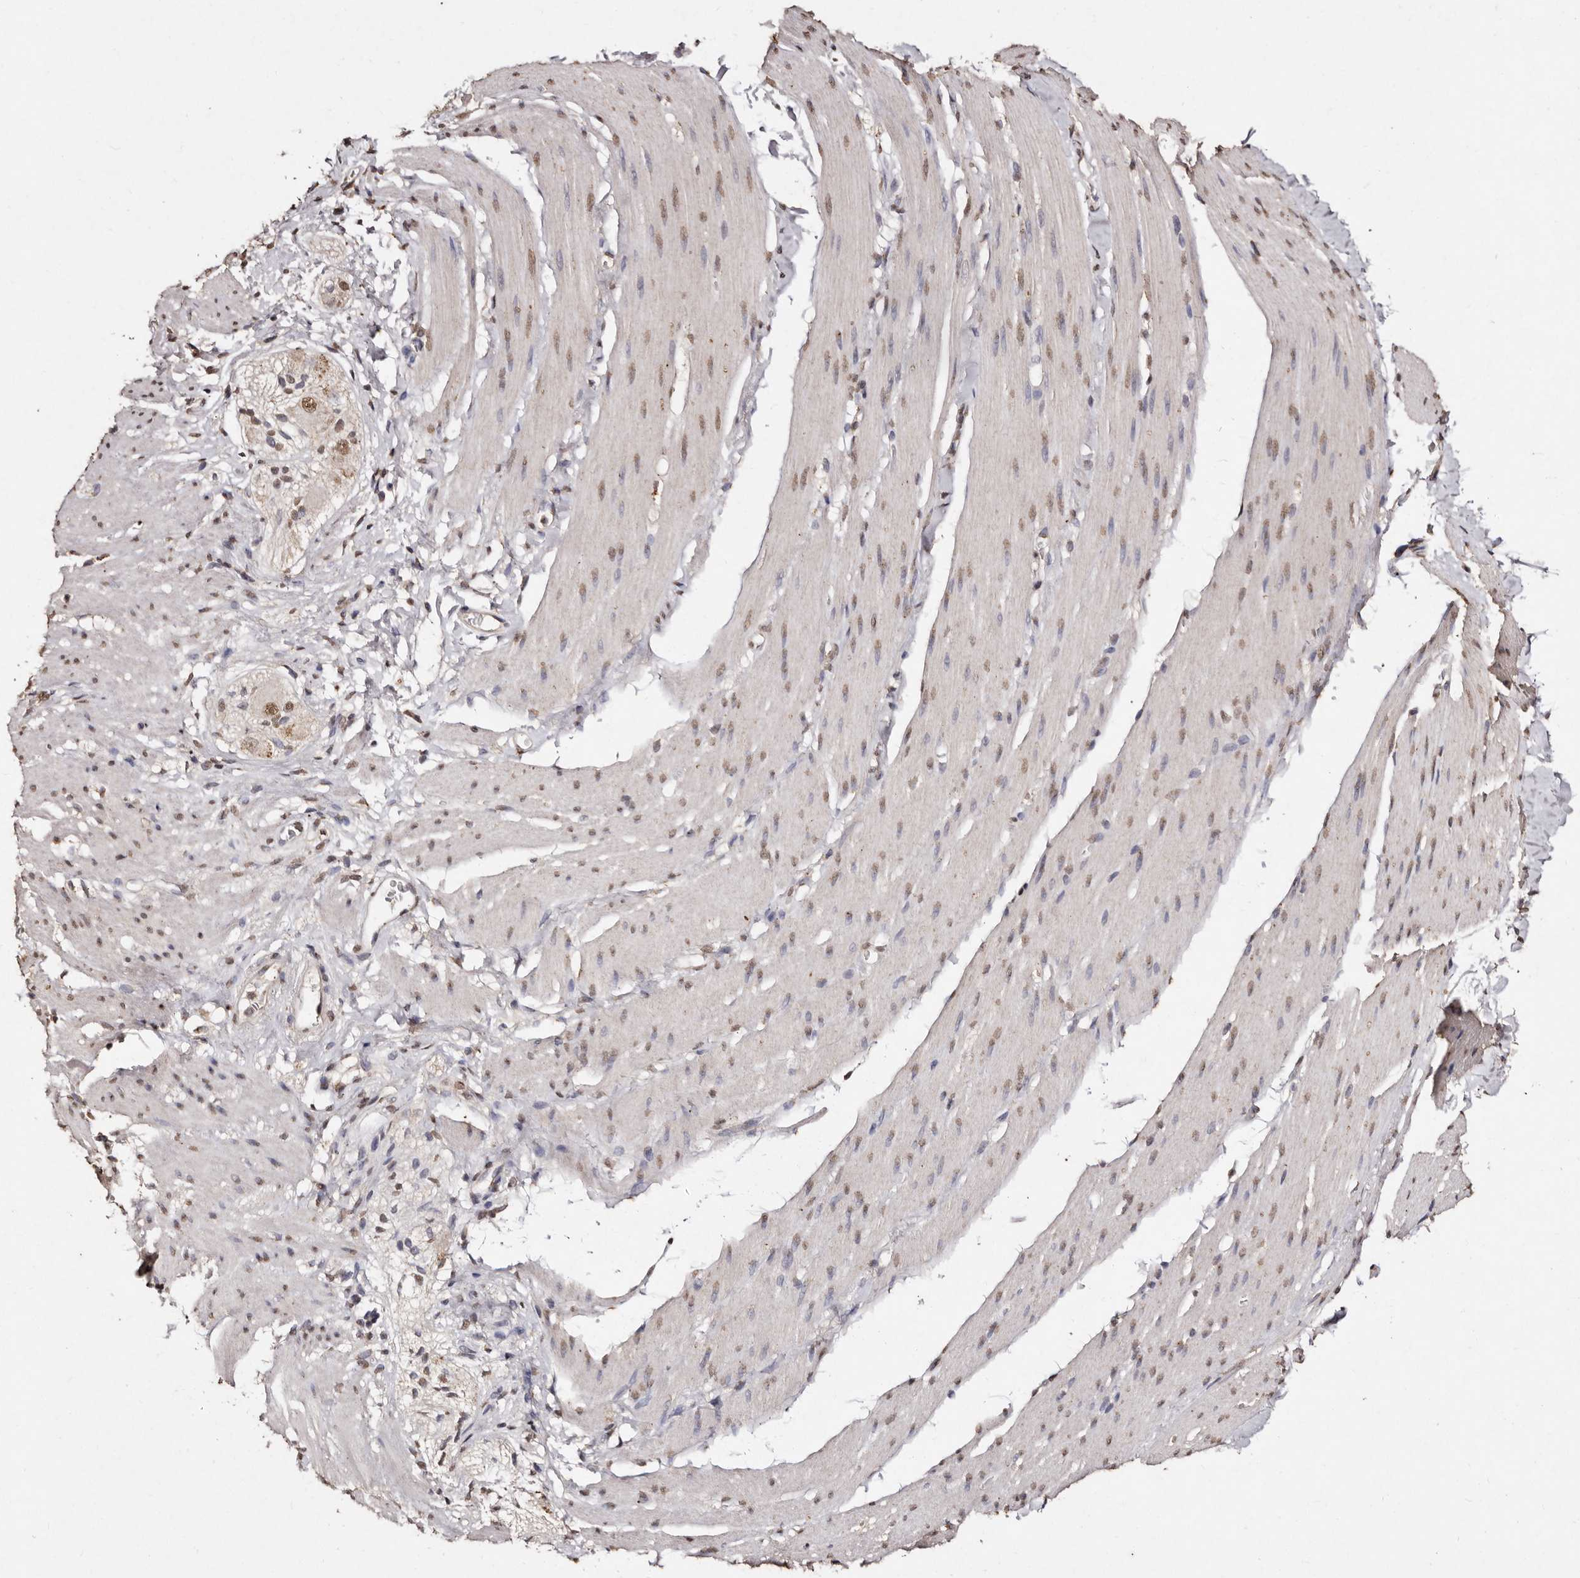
{"staining": {"intensity": "moderate", "quantity": ">75%", "location": "nuclear"}, "tissue": "smooth muscle", "cell_type": "Smooth muscle cells", "image_type": "normal", "snomed": [{"axis": "morphology", "description": "Normal tissue, NOS"}, {"axis": "topography", "description": "Smooth muscle"}, {"axis": "topography", "description": "Small intestine"}], "caption": "Immunohistochemical staining of unremarkable human smooth muscle demonstrates moderate nuclear protein expression in about >75% of smooth muscle cells.", "gene": "ERBB4", "patient": {"sex": "female", "age": 84}}